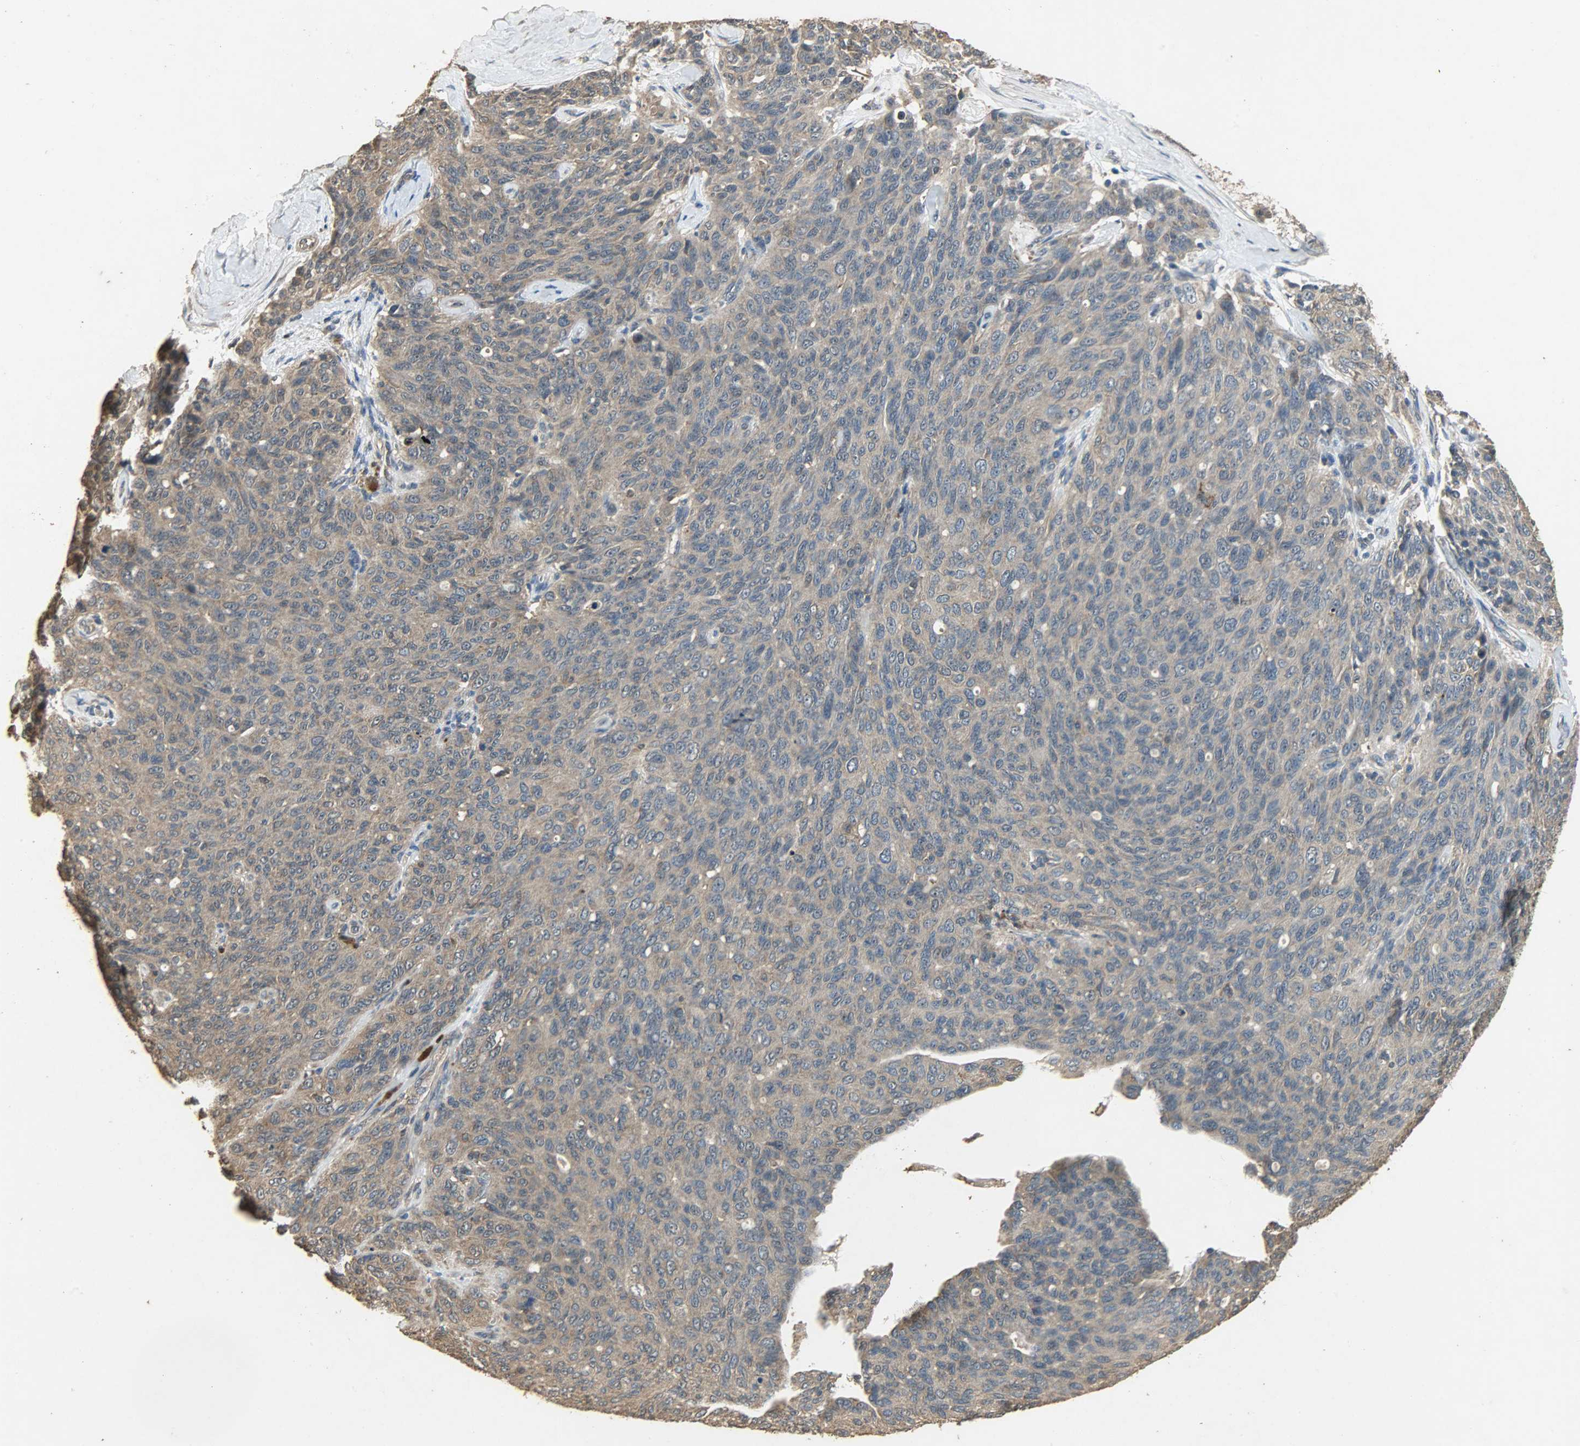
{"staining": {"intensity": "moderate", "quantity": ">75%", "location": "cytoplasmic/membranous"}, "tissue": "ovarian cancer", "cell_type": "Tumor cells", "image_type": "cancer", "snomed": [{"axis": "morphology", "description": "Carcinoma, endometroid"}, {"axis": "topography", "description": "Ovary"}], "caption": "Moderate cytoplasmic/membranous positivity is seen in about >75% of tumor cells in ovarian cancer.", "gene": "CDKN2C", "patient": {"sex": "female", "age": 60}}